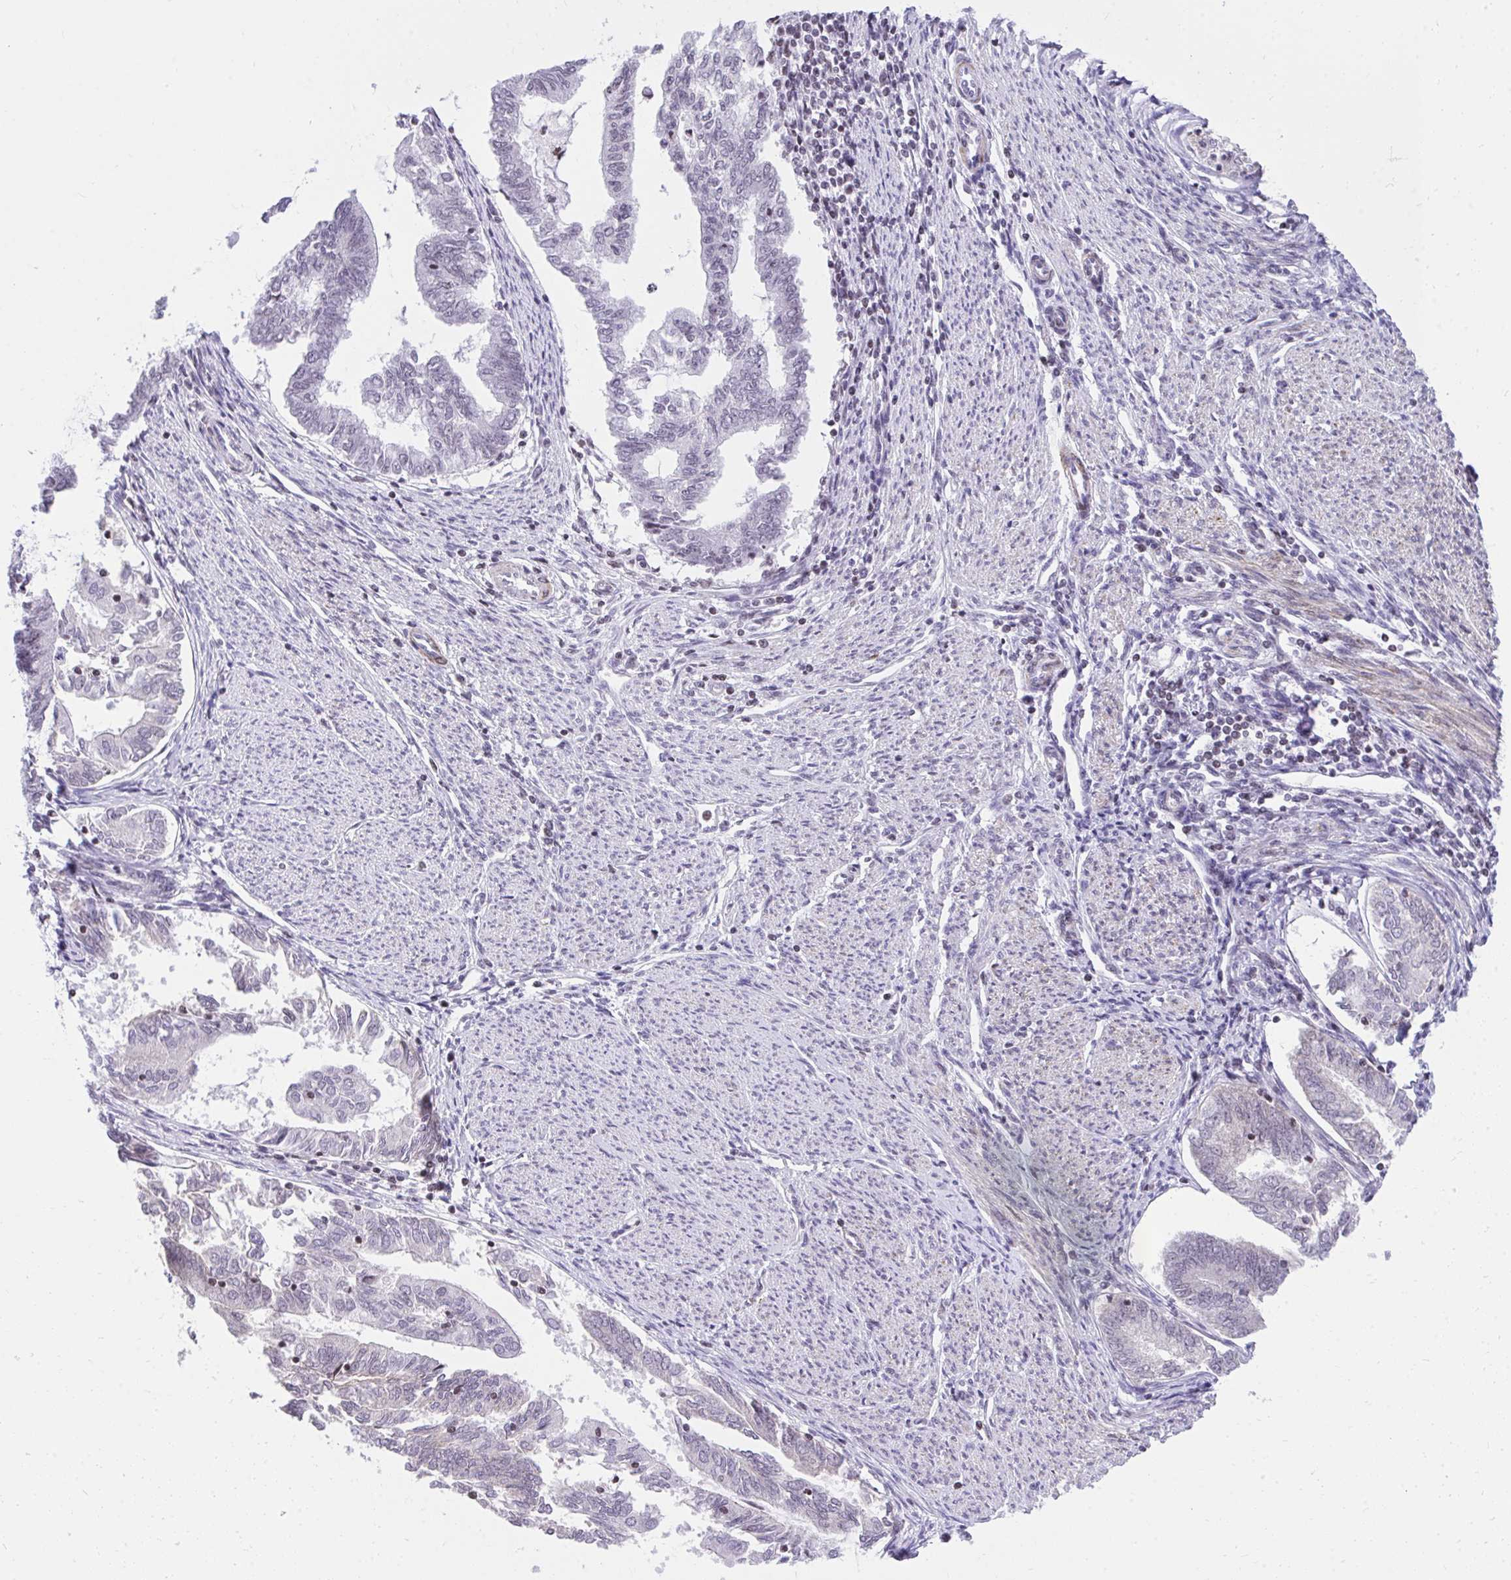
{"staining": {"intensity": "negative", "quantity": "none", "location": "none"}, "tissue": "endometrial cancer", "cell_type": "Tumor cells", "image_type": "cancer", "snomed": [{"axis": "morphology", "description": "Adenocarcinoma, NOS"}, {"axis": "topography", "description": "Endometrium"}], "caption": "DAB (3,3'-diaminobenzidine) immunohistochemical staining of endometrial cancer (adenocarcinoma) exhibits no significant expression in tumor cells. The staining was performed using DAB (3,3'-diaminobenzidine) to visualize the protein expression in brown, while the nuclei were stained in blue with hematoxylin (Magnification: 20x).", "gene": "KCNN4", "patient": {"sex": "female", "age": 79}}